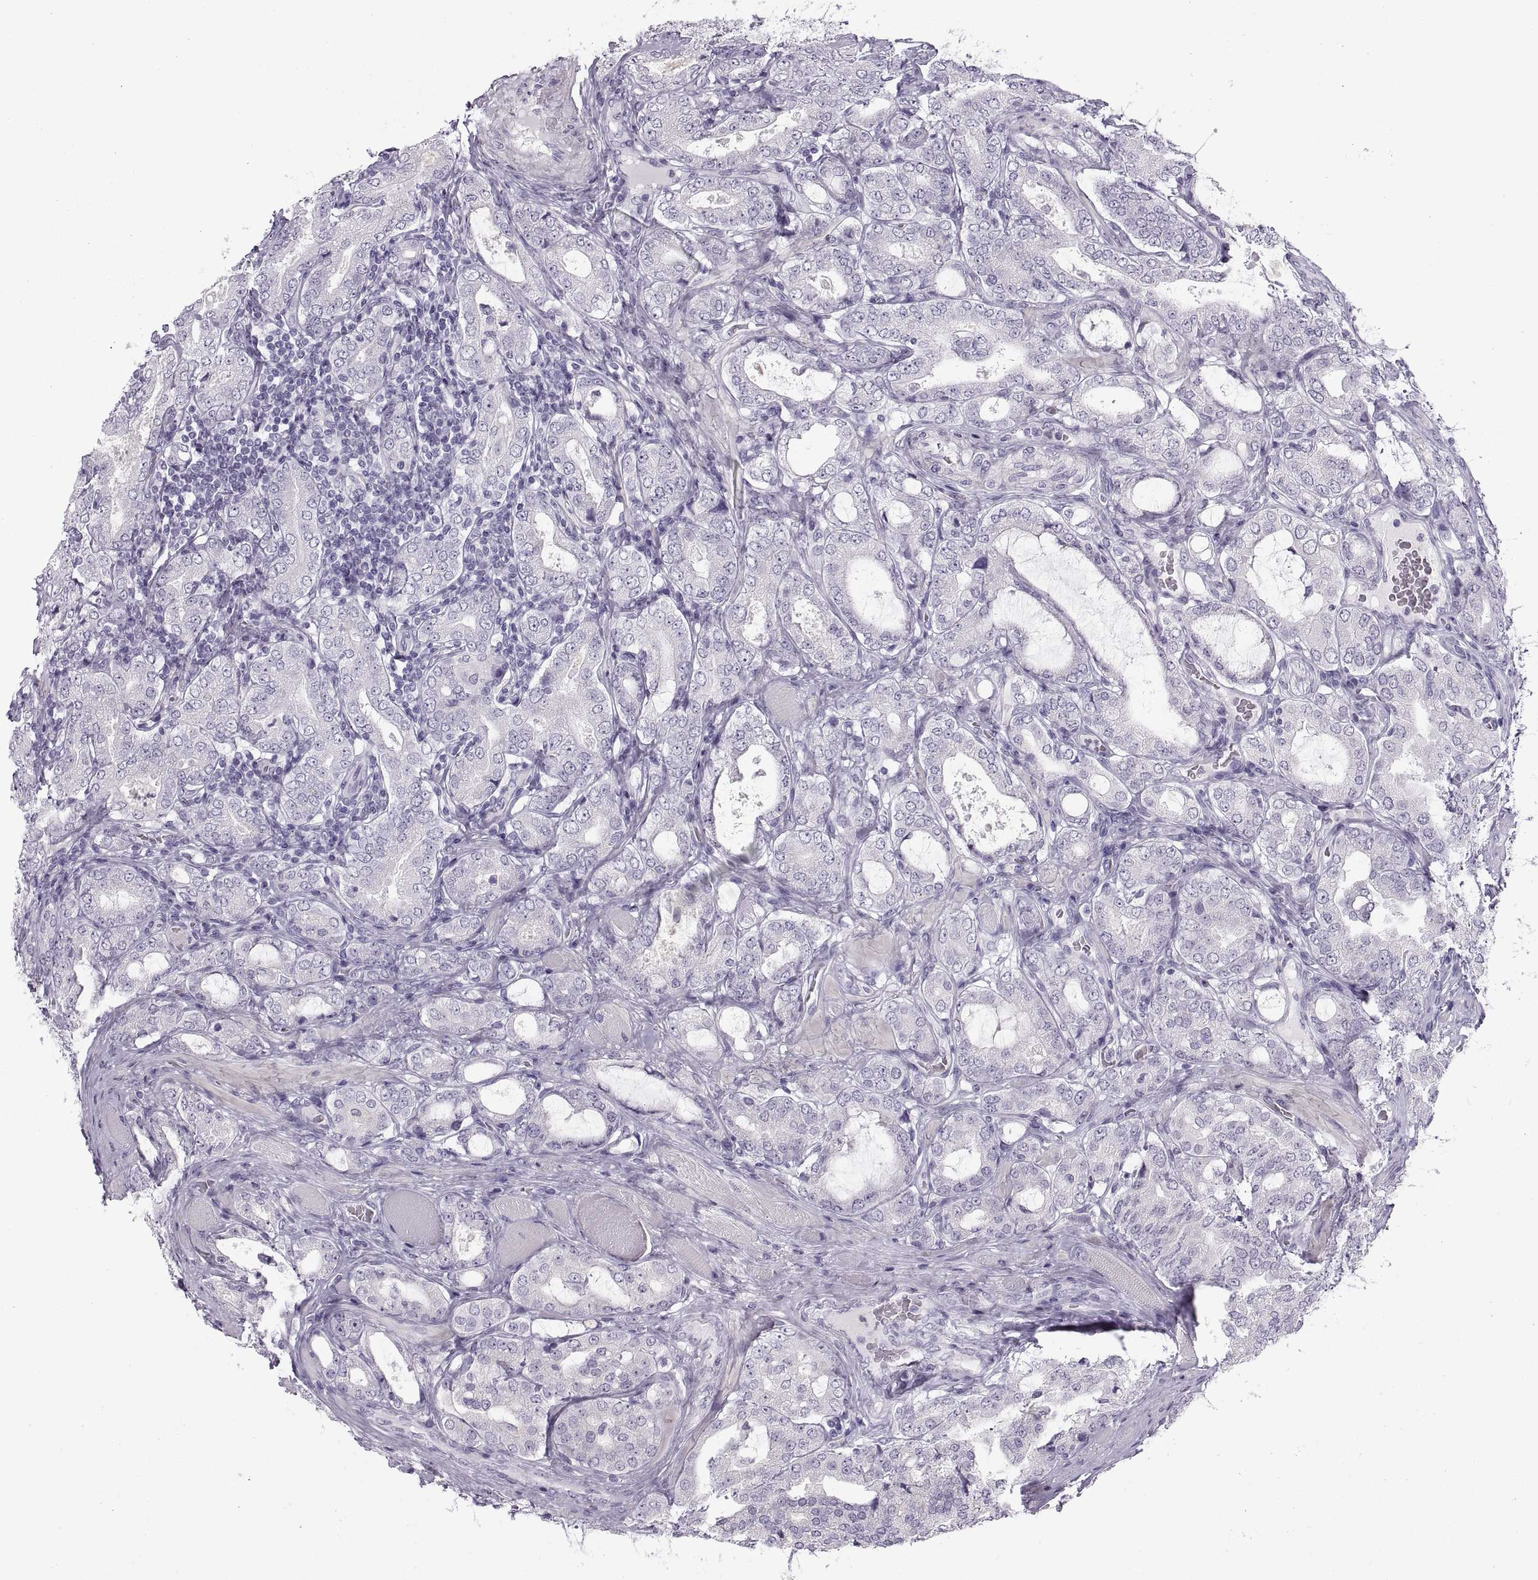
{"staining": {"intensity": "negative", "quantity": "none", "location": "none"}, "tissue": "prostate cancer", "cell_type": "Tumor cells", "image_type": "cancer", "snomed": [{"axis": "morphology", "description": "Adenocarcinoma, NOS"}, {"axis": "topography", "description": "Prostate"}], "caption": "The micrograph exhibits no significant staining in tumor cells of adenocarcinoma (prostate).", "gene": "C3orf22", "patient": {"sex": "male", "age": 64}}